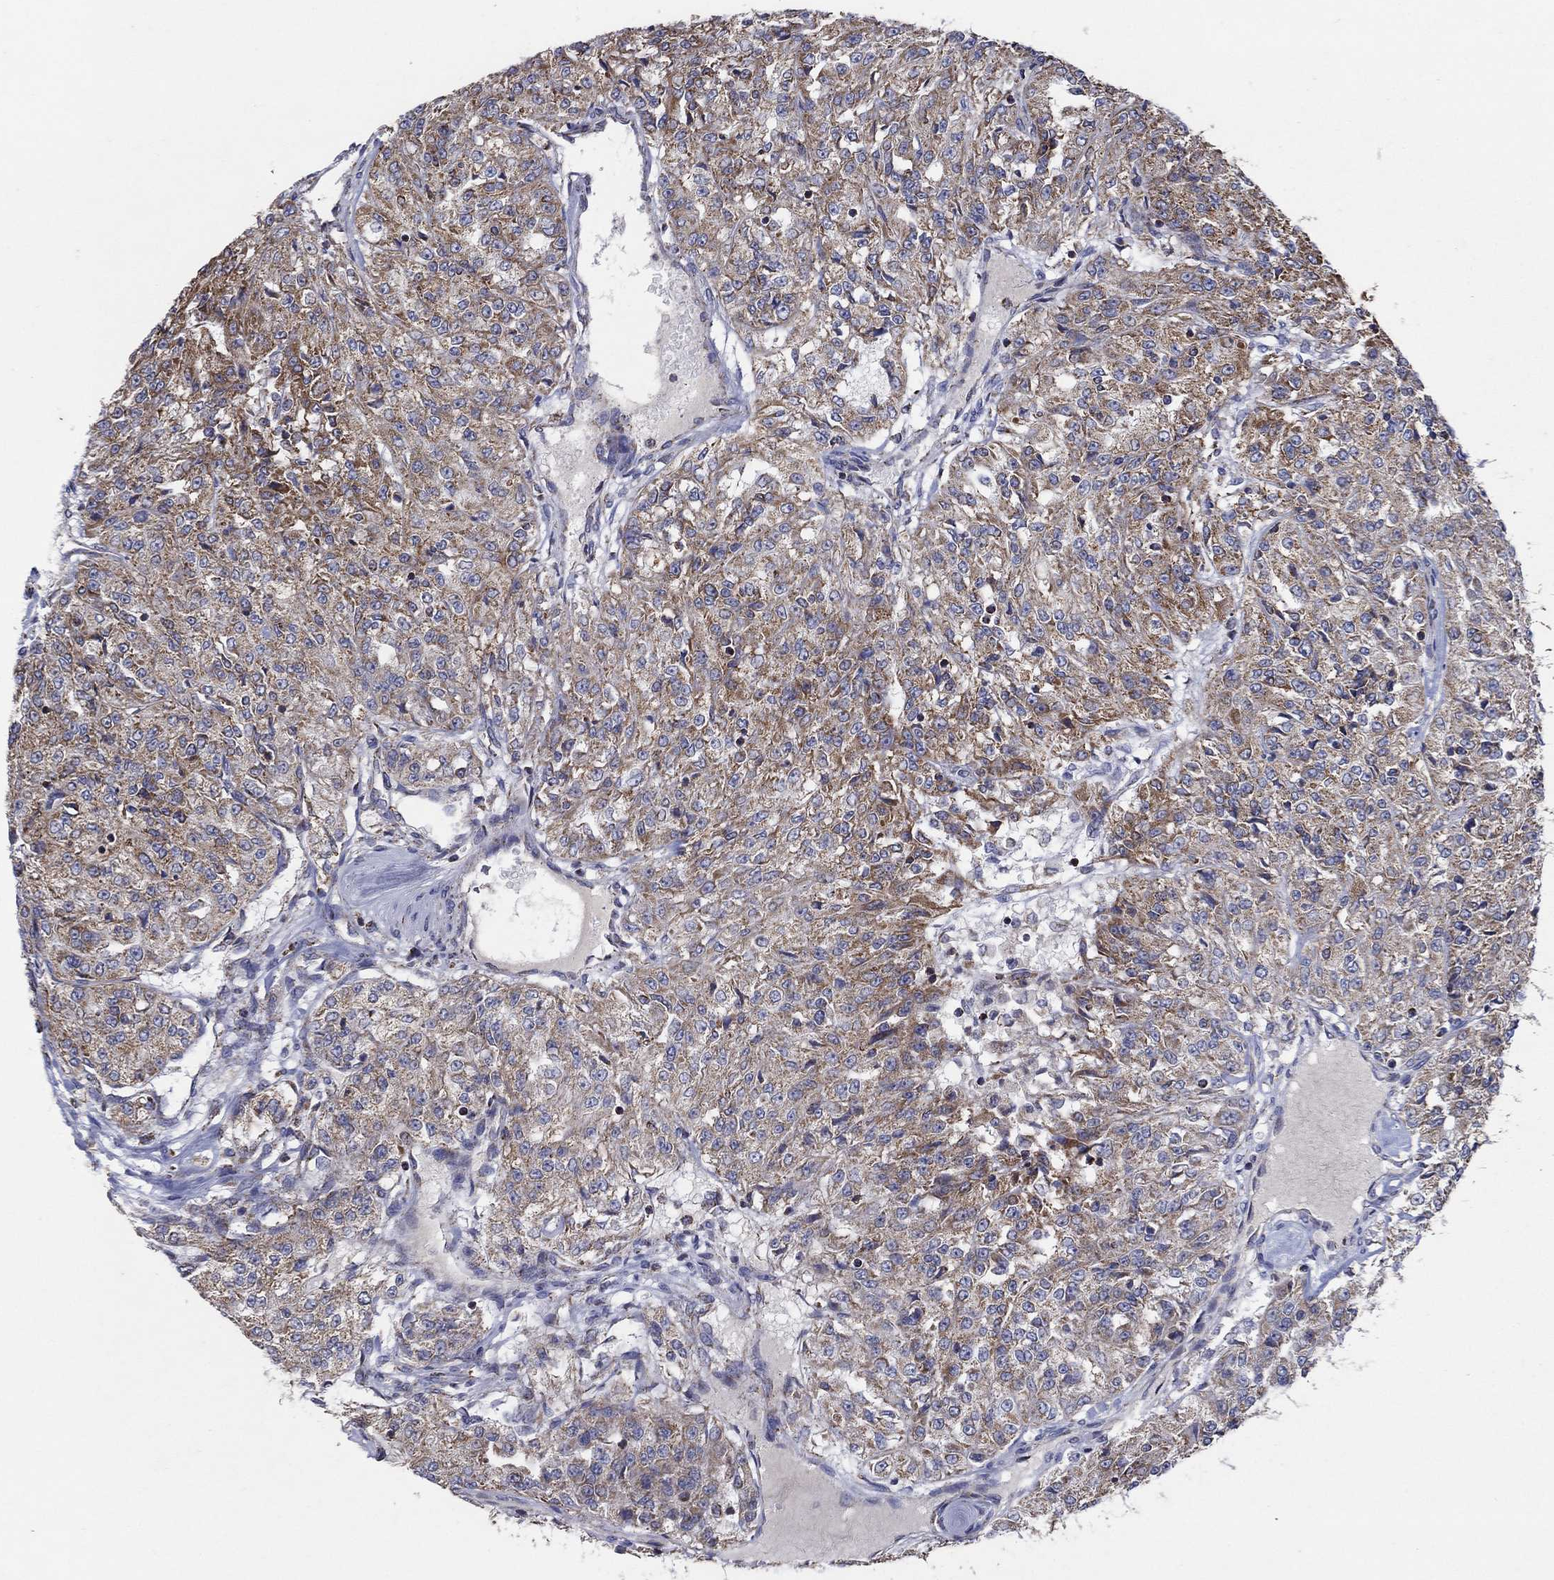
{"staining": {"intensity": "moderate", "quantity": ">75%", "location": "cytoplasmic/membranous"}, "tissue": "renal cancer", "cell_type": "Tumor cells", "image_type": "cancer", "snomed": [{"axis": "morphology", "description": "Adenocarcinoma, NOS"}, {"axis": "topography", "description": "Kidney"}], "caption": "Renal cancer (adenocarcinoma) stained for a protein exhibits moderate cytoplasmic/membranous positivity in tumor cells.", "gene": "C9orf85", "patient": {"sex": "female", "age": 63}}